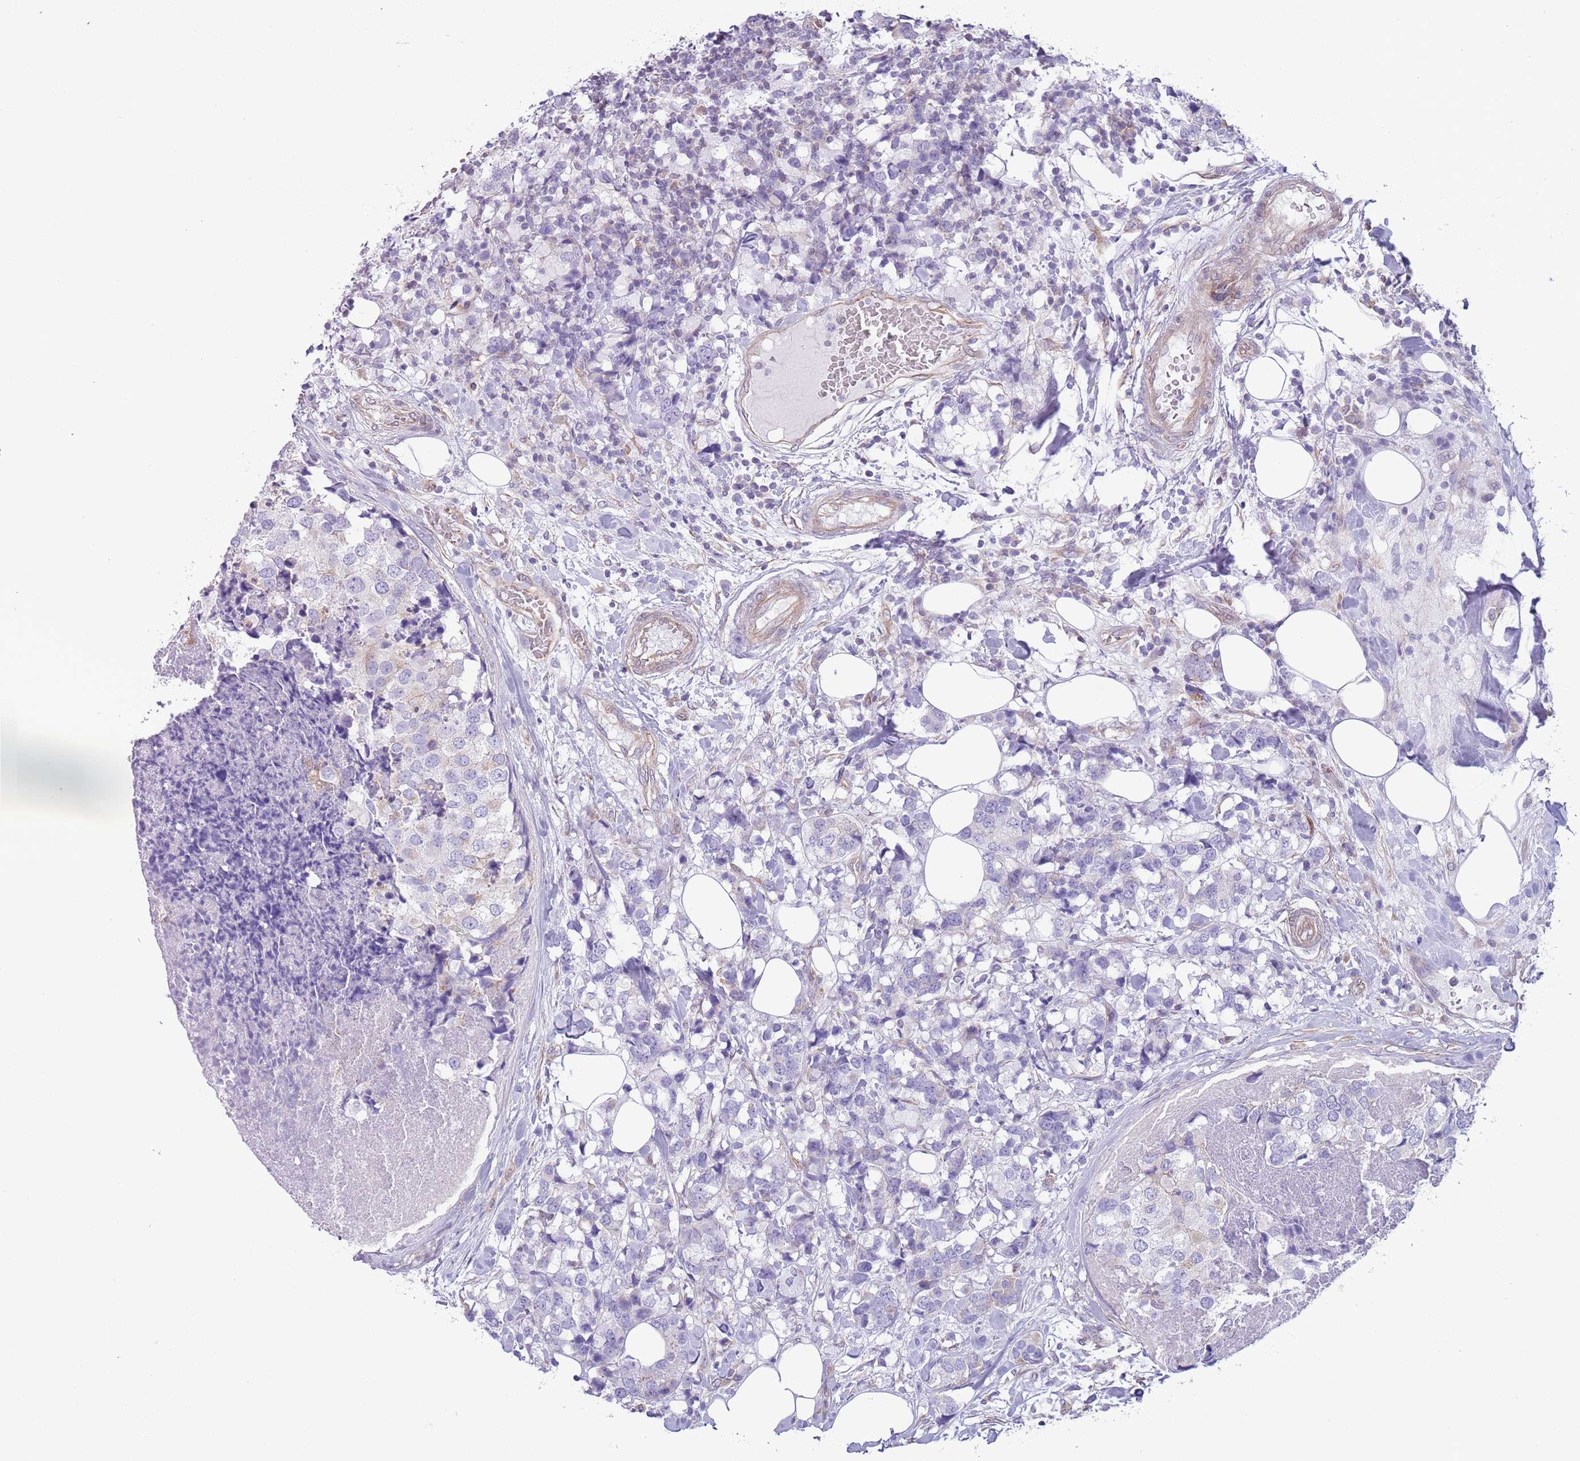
{"staining": {"intensity": "negative", "quantity": "none", "location": "none"}, "tissue": "breast cancer", "cell_type": "Tumor cells", "image_type": "cancer", "snomed": [{"axis": "morphology", "description": "Lobular carcinoma"}, {"axis": "topography", "description": "Breast"}], "caption": "DAB (3,3'-diaminobenzidine) immunohistochemical staining of human breast cancer demonstrates no significant positivity in tumor cells. (Brightfield microscopy of DAB IHC at high magnification).", "gene": "RBP3", "patient": {"sex": "female", "age": 59}}